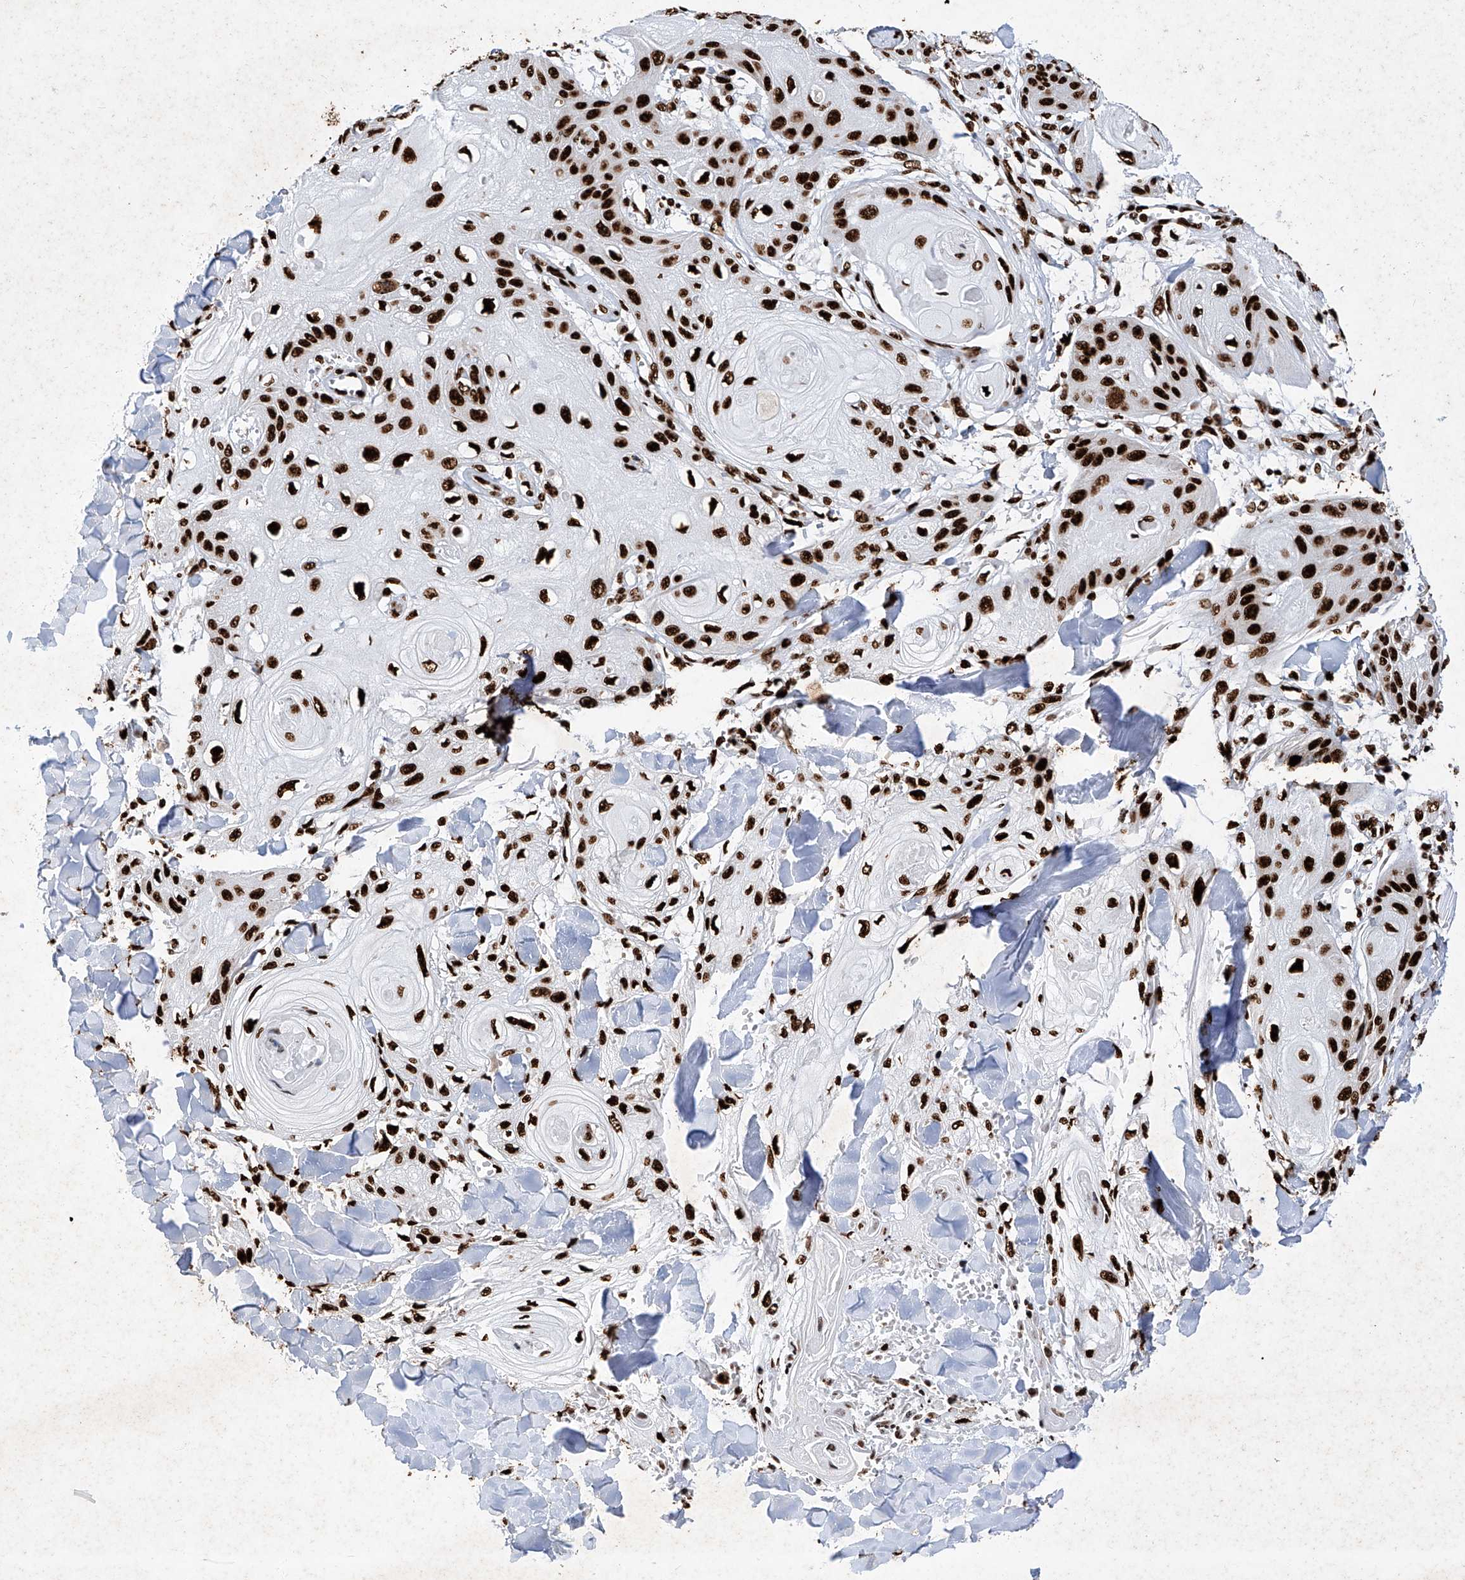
{"staining": {"intensity": "strong", "quantity": ">75%", "location": "nuclear"}, "tissue": "skin cancer", "cell_type": "Tumor cells", "image_type": "cancer", "snomed": [{"axis": "morphology", "description": "Squamous cell carcinoma, NOS"}, {"axis": "topography", "description": "Skin"}], "caption": "Immunohistochemical staining of skin cancer exhibits high levels of strong nuclear expression in about >75% of tumor cells.", "gene": "SRSF6", "patient": {"sex": "male", "age": 74}}